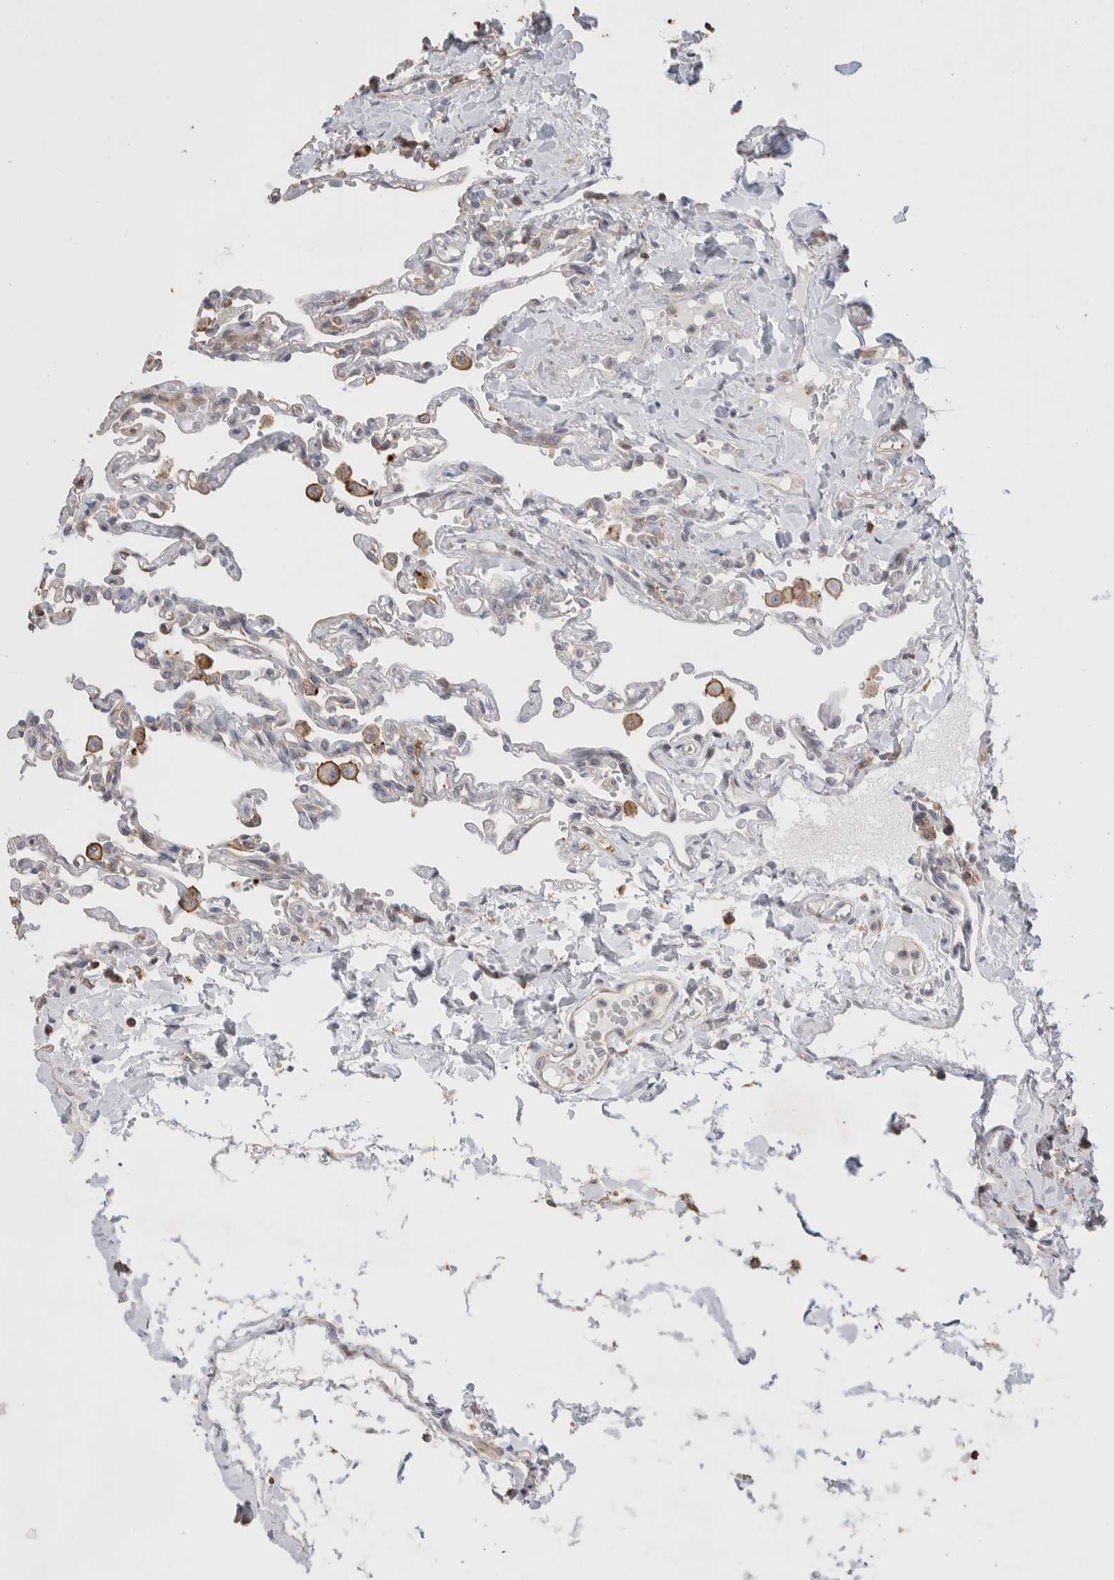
{"staining": {"intensity": "weak", "quantity": "<25%", "location": "cytoplasmic/membranous"}, "tissue": "lung", "cell_type": "Alveolar cells", "image_type": "normal", "snomed": [{"axis": "morphology", "description": "Normal tissue, NOS"}, {"axis": "topography", "description": "Lung"}], "caption": "Alveolar cells show no significant protein expression in benign lung. Brightfield microscopy of IHC stained with DAB (3,3'-diaminobenzidine) (brown) and hematoxylin (blue), captured at high magnification.", "gene": "ZNF704", "patient": {"sex": "male", "age": 21}}